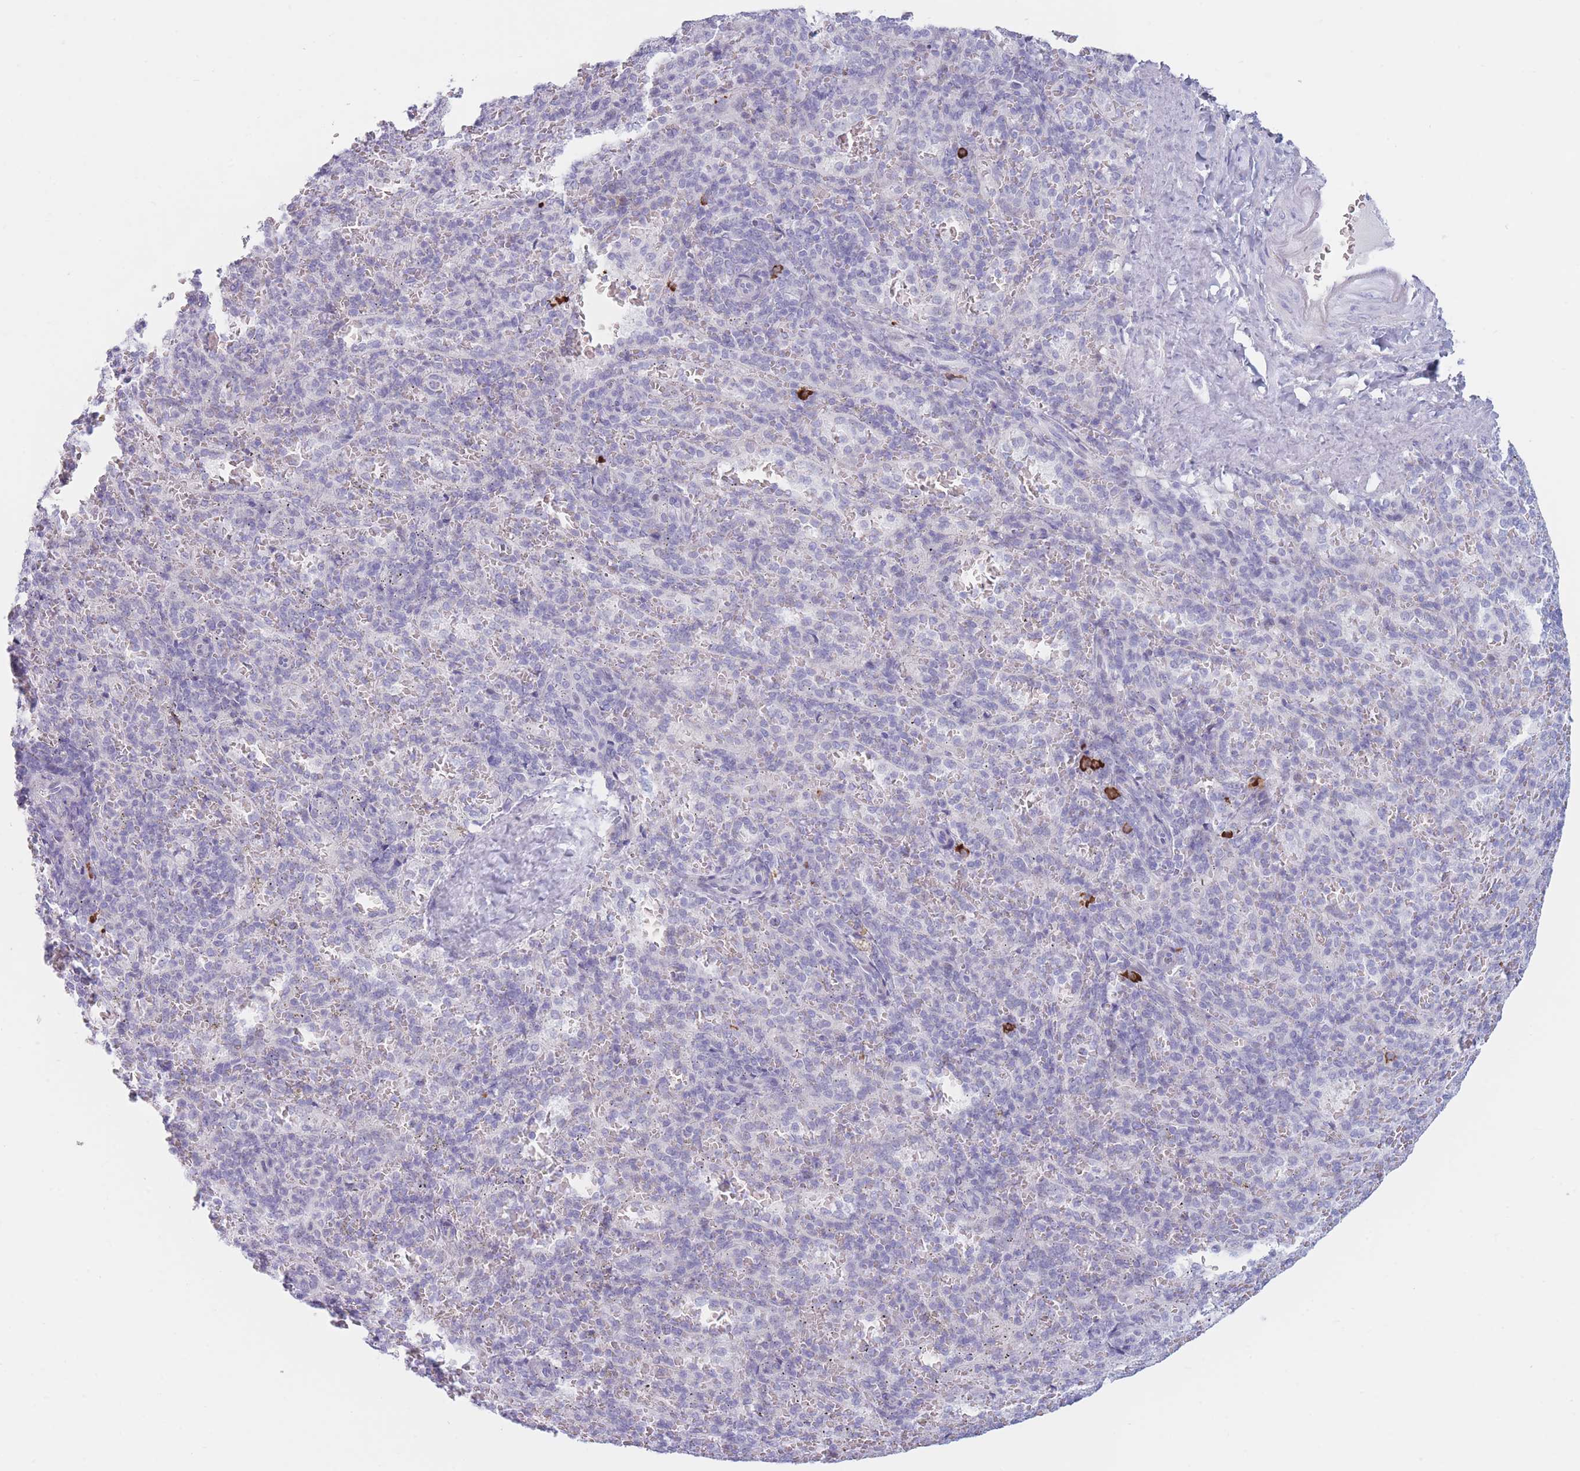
{"staining": {"intensity": "strong", "quantity": "<25%", "location": "cytoplasmic/membranous"}, "tissue": "spleen", "cell_type": "Cells in red pulp", "image_type": "normal", "snomed": [{"axis": "morphology", "description": "Normal tissue, NOS"}, {"axis": "topography", "description": "Spleen"}], "caption": "Cells in red pulp demonstrate medium levels of strong cytoplasmic/membranous expression in approximately <25% of cells in benign spleen. (brown staining indicates protein expression, while blue staining denotes nuclei).", "gene": "PLEKHG2", "patient": {"sex": "female", "age": 21}}